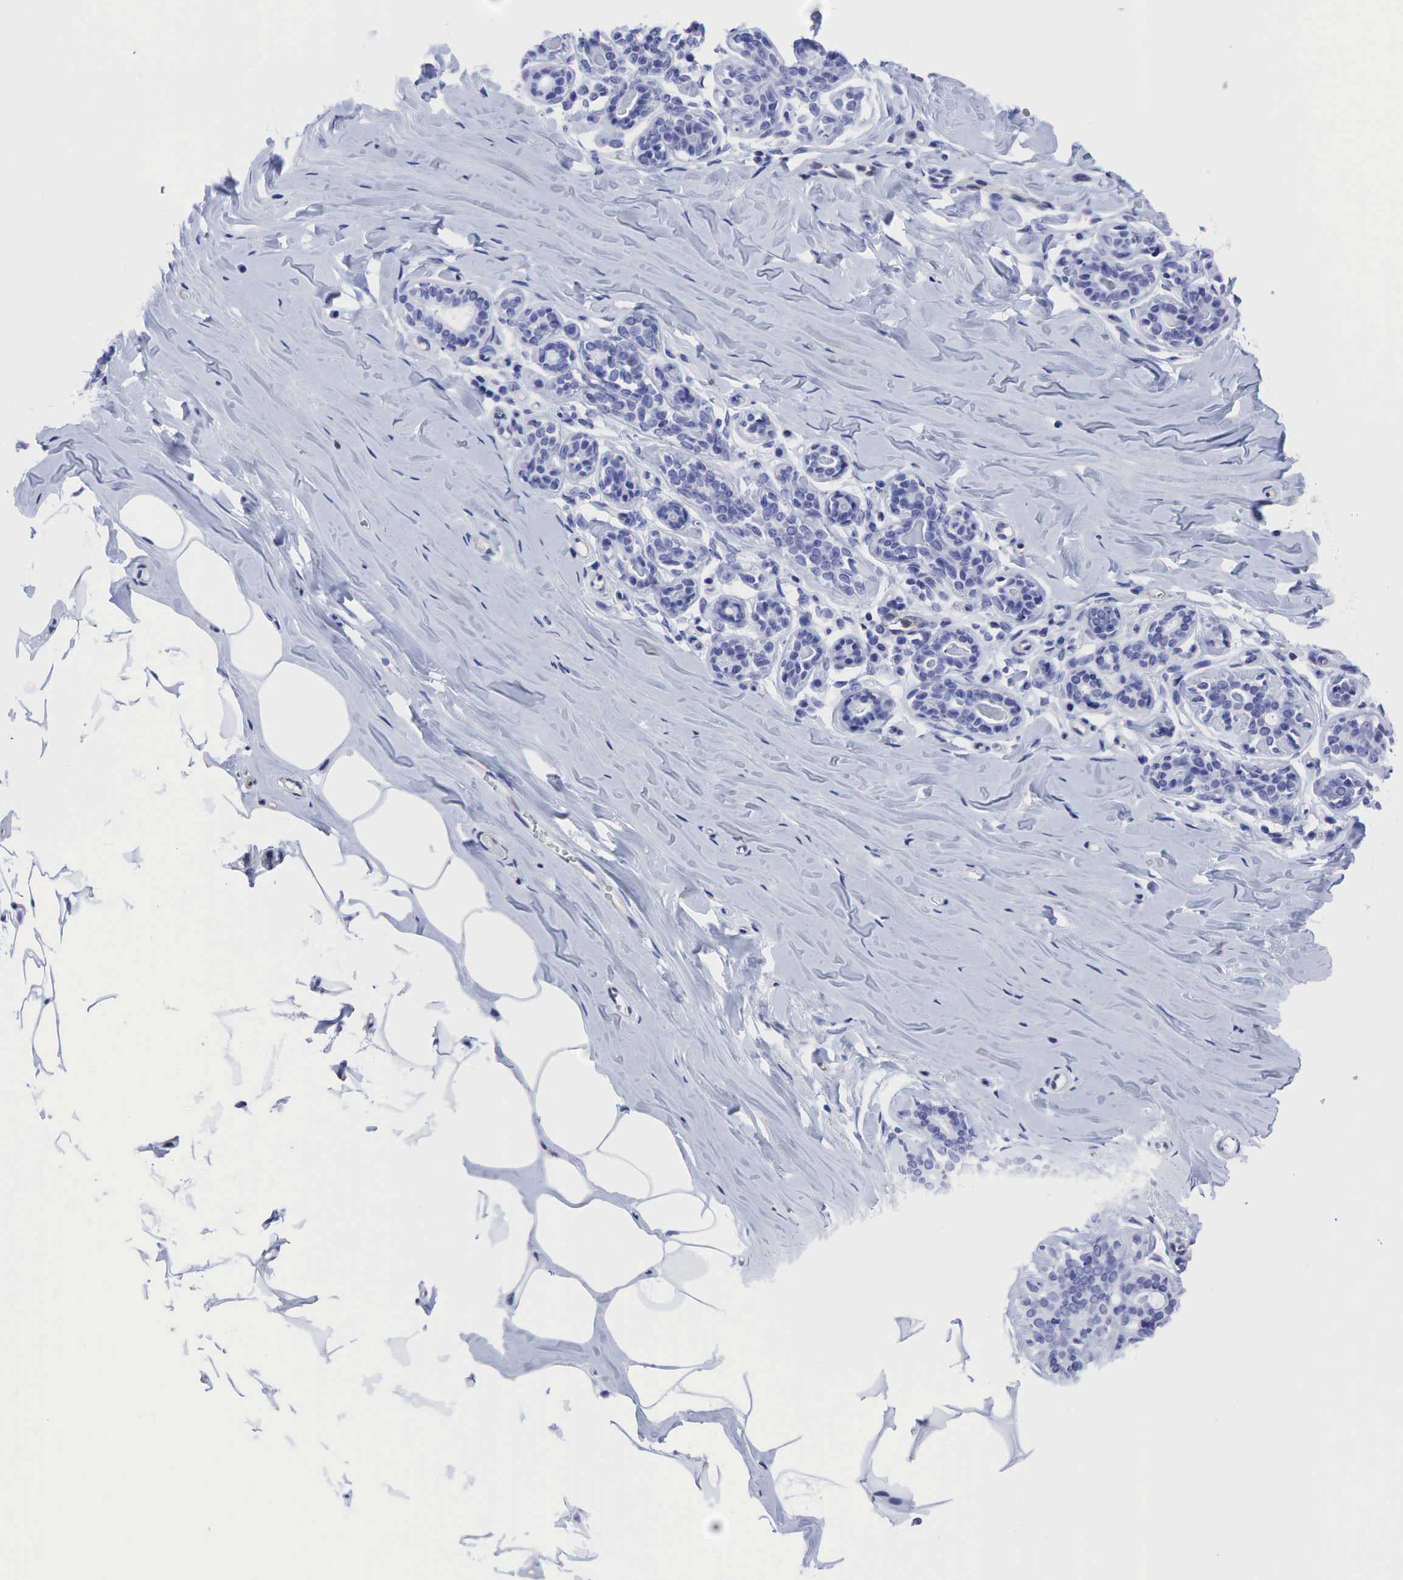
{"staining": {"intensity": "negative", "quantity": "none", "location": "none"}, "tissue": "breast", "cell_type": "Adipocytes", "image_type": "normal", "snomed": [{"axis": "morphology", "description": "Normal tissue, NOS"}, {"axis": "topography", "description": "Breast"}], "caption": "This is a photomicrograph of IHC staining of benign breast, which shows no staining in adipocytes. (DAB immunohistochemistry (IHC), high magnification).", "gene": "TNFRSF8", "patient": {"sex": "female", "age": 45}}